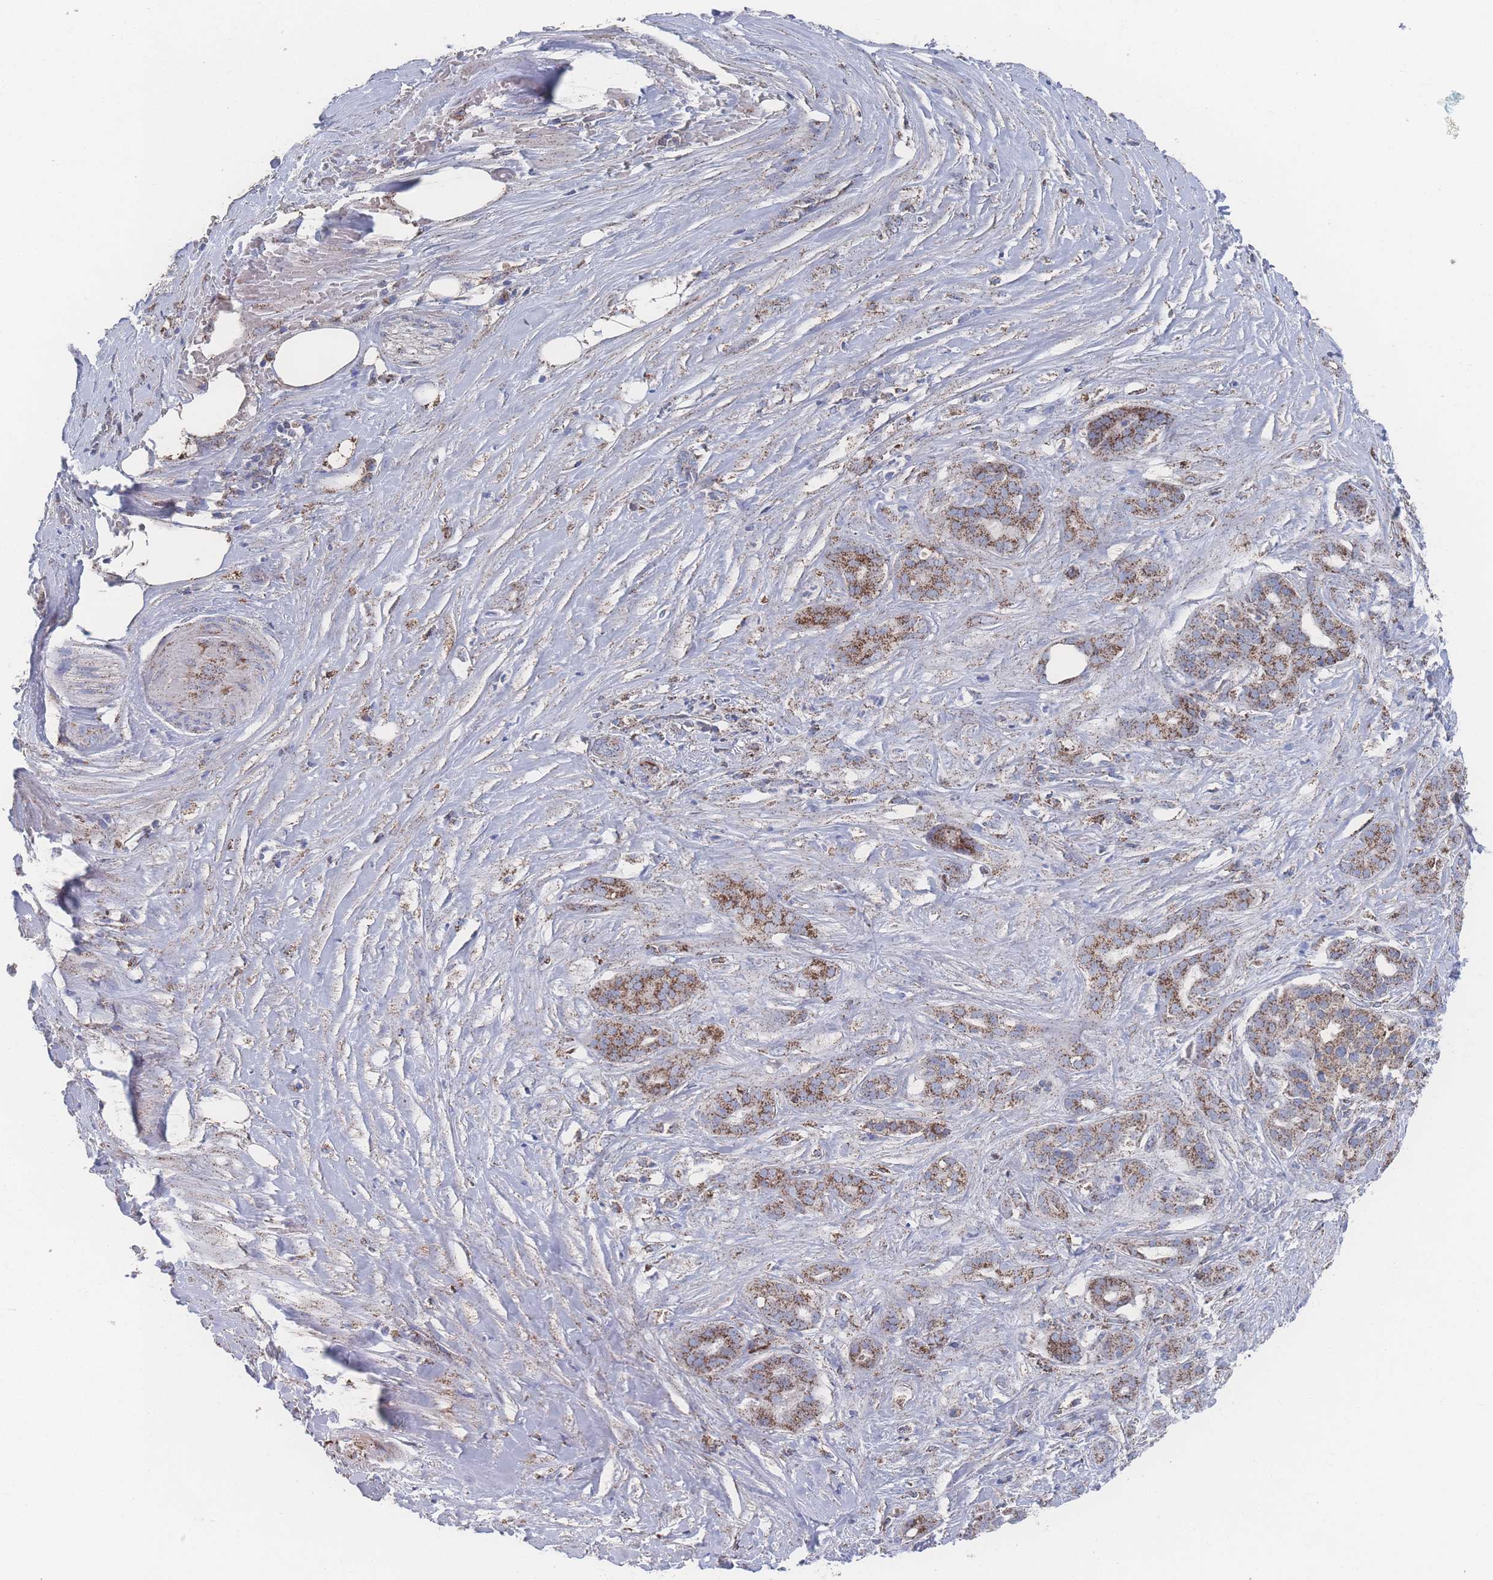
{"staining": {"intensity": "moderate", "quantity": ">75%", "location": "cytoplasmic/membranous"}, "tissue": "pancreatic cancer", "cell_type": "Tumor cells", "image_type": "cancer", "snomed": [{"axis": "morphology", "description": "Adenocarcinoma, NOS"}, {"axis": "topography", "description": "Pancreas"}], "caption": "Brown immunohistochemical staining in pancreatic cancer (adenocarcinoma) reveals moderate cytoplasmic/membranous staining in about >75% of tumor cells.", "gene": "PEX14", "patient": {"sex": "male", "age": 57}}